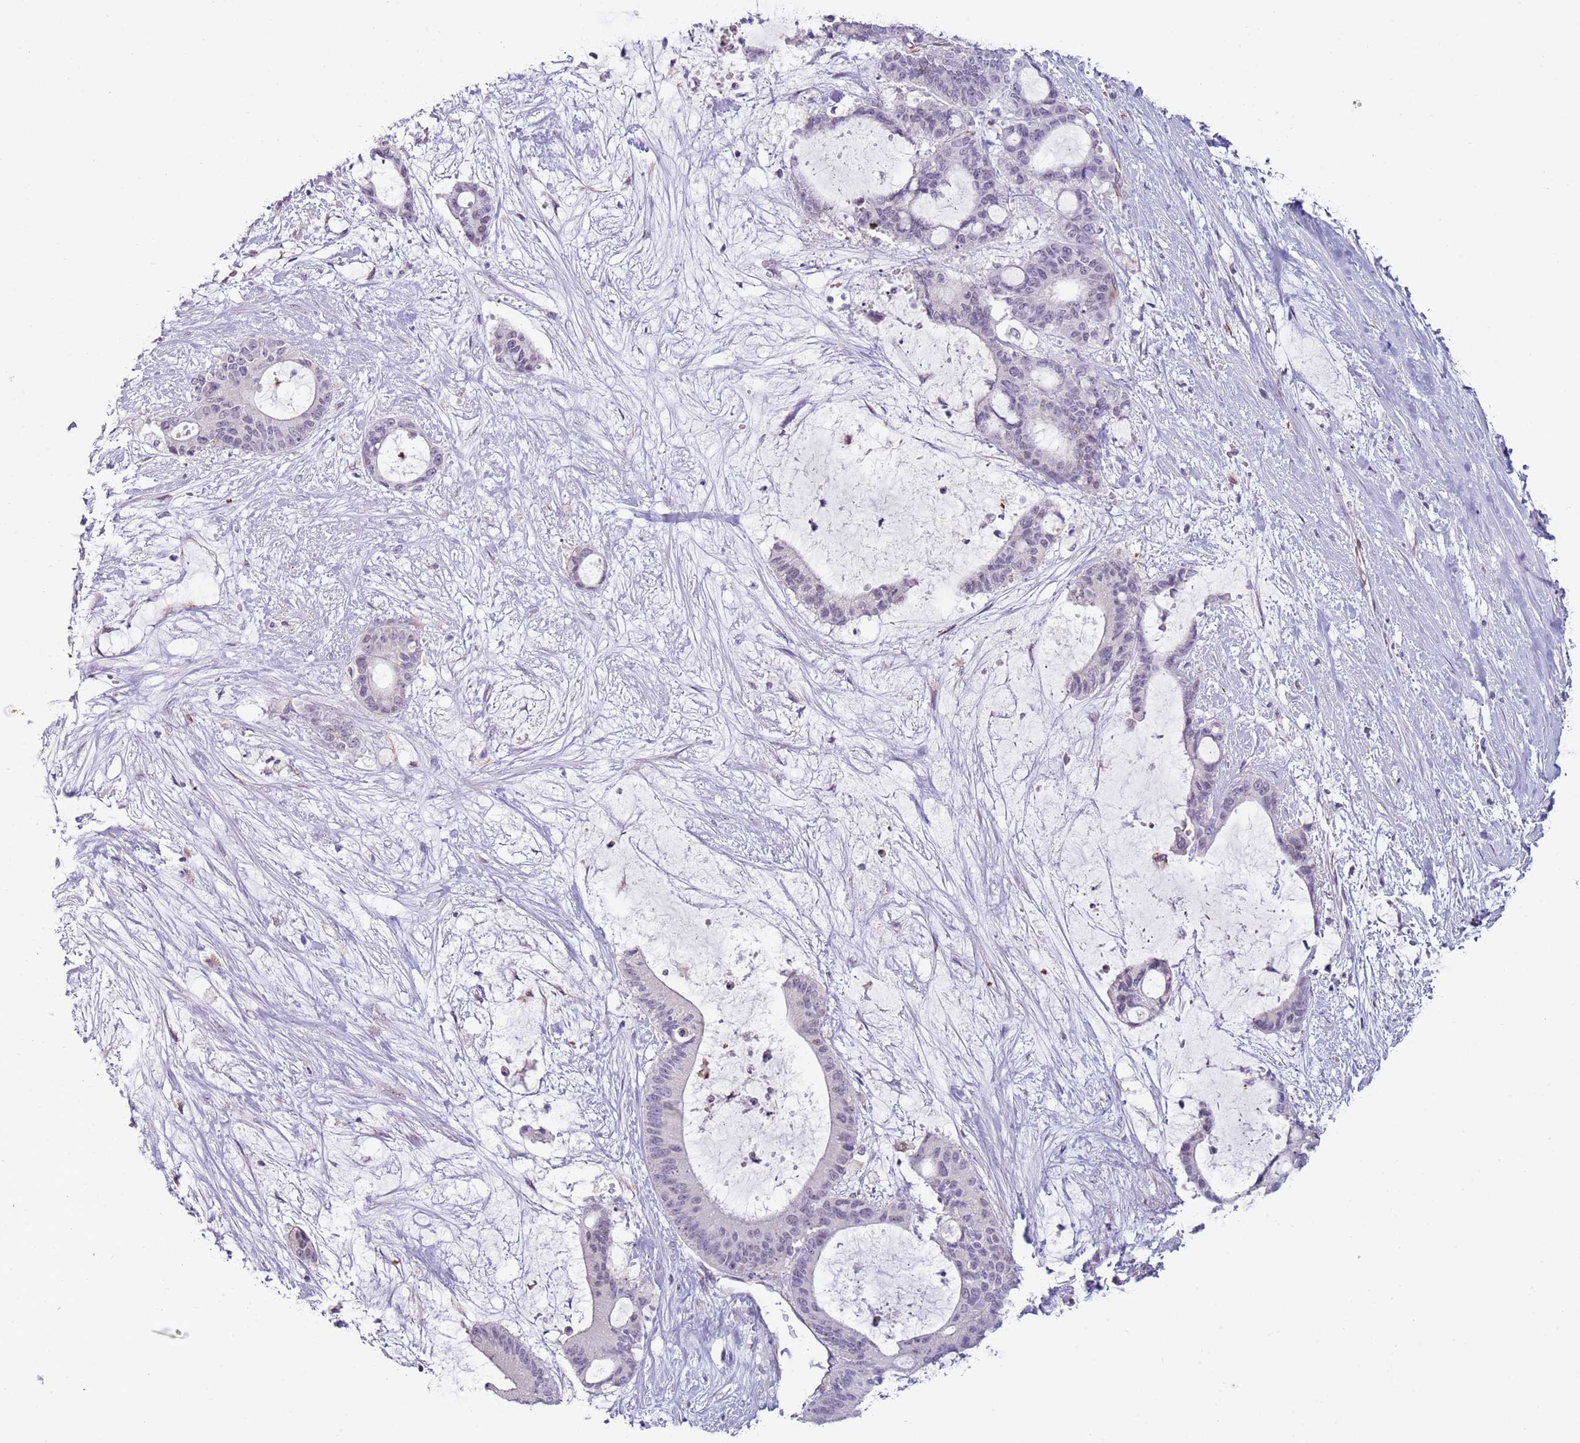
{"staining": {"intensity": "negative", "quantity": "none", "location": "none"}, "tissue": "liver cancer", "cell_type": "Tumor cells", "image_type": "cancer", "snomed": [{"axis": "morphology", "description": "Normal tissue, NOS"}, {"axis": "morphology", "description": "Cholangiocarcinoma"}, {"axis": "topography", "description": "Liver"}, {"axis": "topography", "description": "Peripheral nerve tissue"}], "caption": "Photomicrograph shows no significant protein expression in tumor cells of liver cancer. Nuclei are stained in blue.", "gene": "NBPF3", "patient": {"sex": "female", "age": 73}}